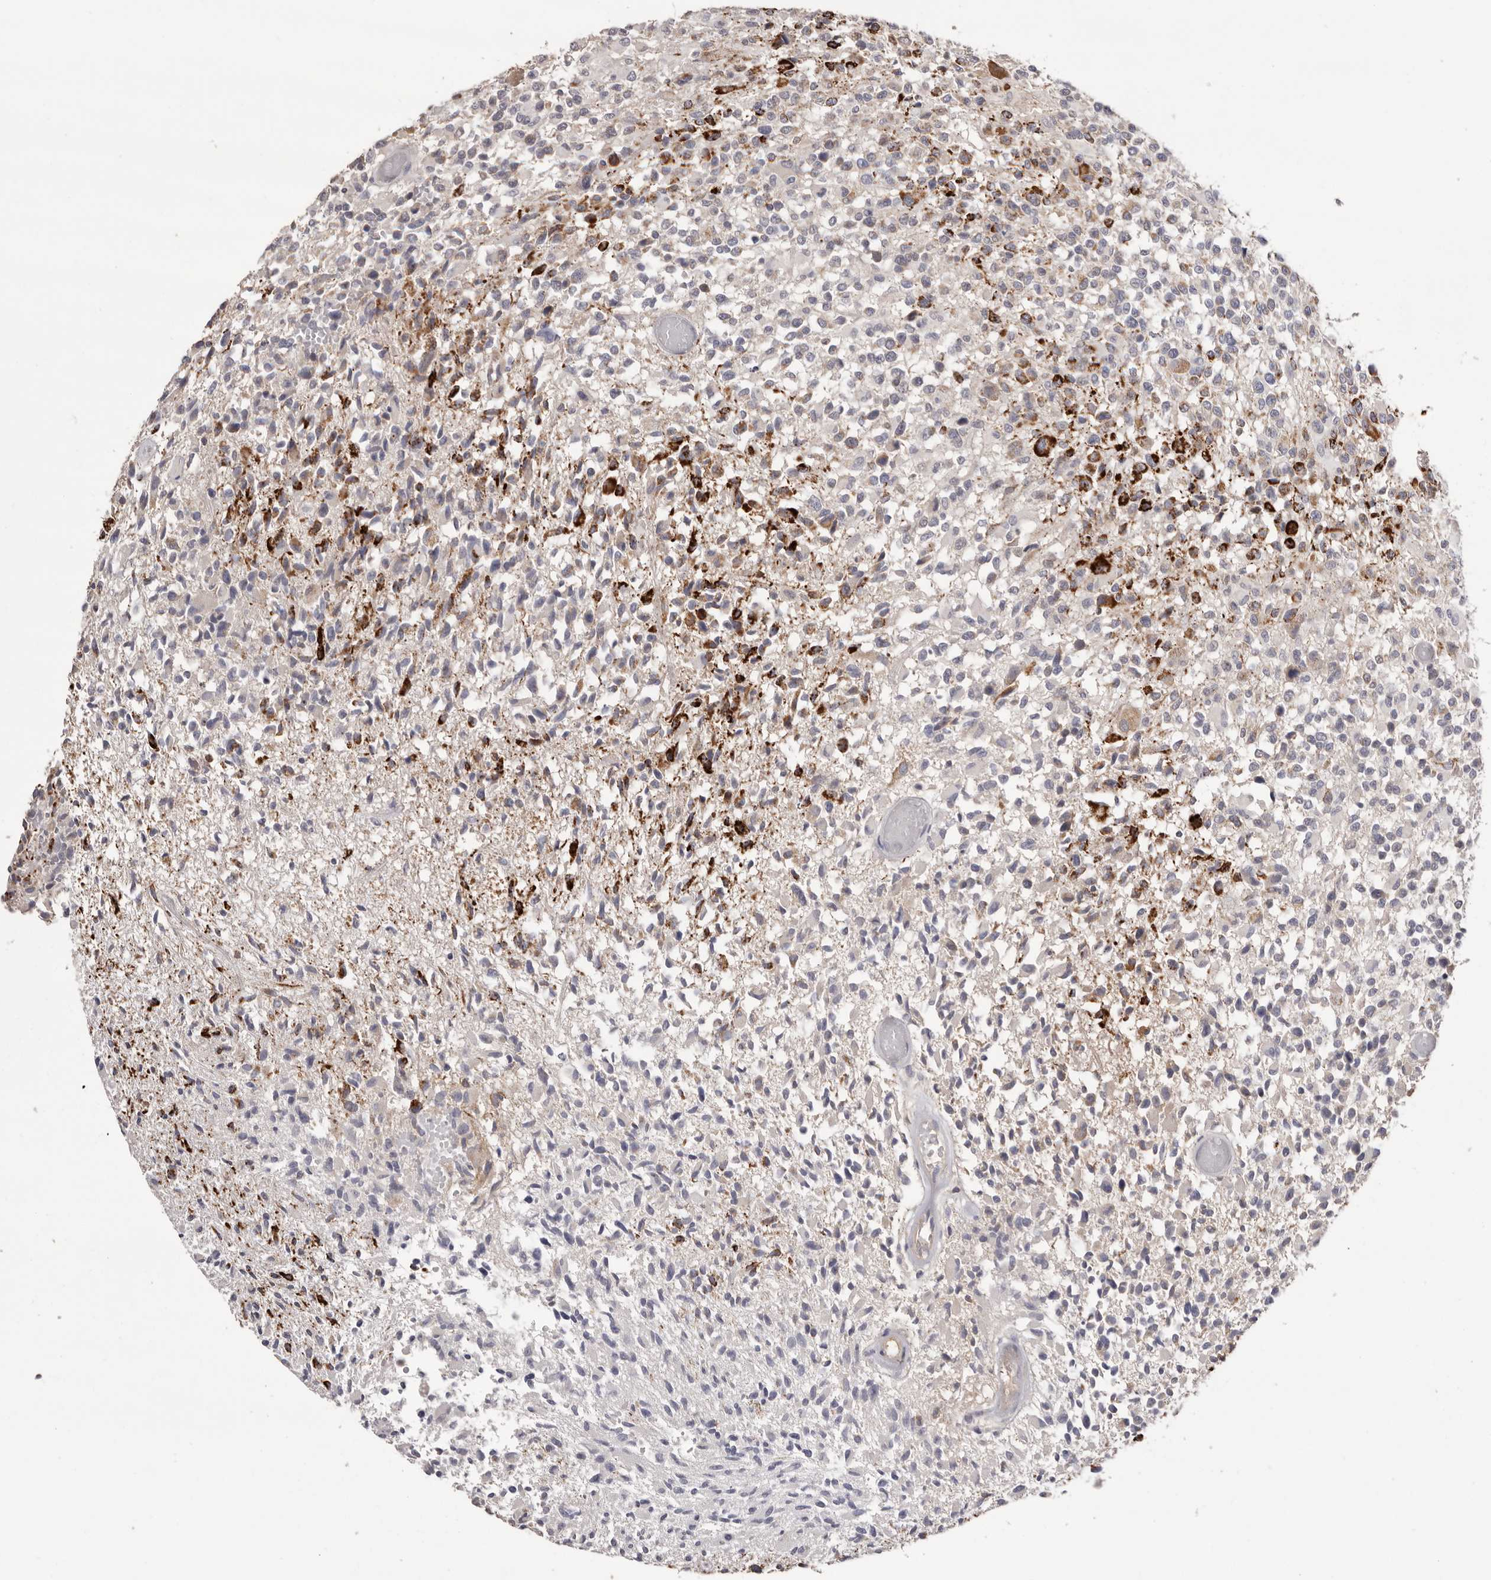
{"staining": {"intensity": "strong", "quantity": "<25%", "location": "cytoplasmic/membranous"}, "tissue": "glioma", "cell_type": "Tumor cells", "image_type": "cancer", "snomed": [{"axis": "morphology", "description": "Glioma, malignant, High grade"}, {"axis": "morphology", "description": "Glioblastoma, NOS"}, {"axis": "topography", "description": "Brain"}], "caption": "The image demonstrates a brown stain indicating the presence of a protein in the cytoplasmic/membranous of tumor cells in malignant high-grade glioma. (Stains: DAB in brown, nuclei in blue, Microscopy: brightfield microscopy at high magnification).", "gene": "MMACHC", "patient": {"sex": "male", "age": 60}}